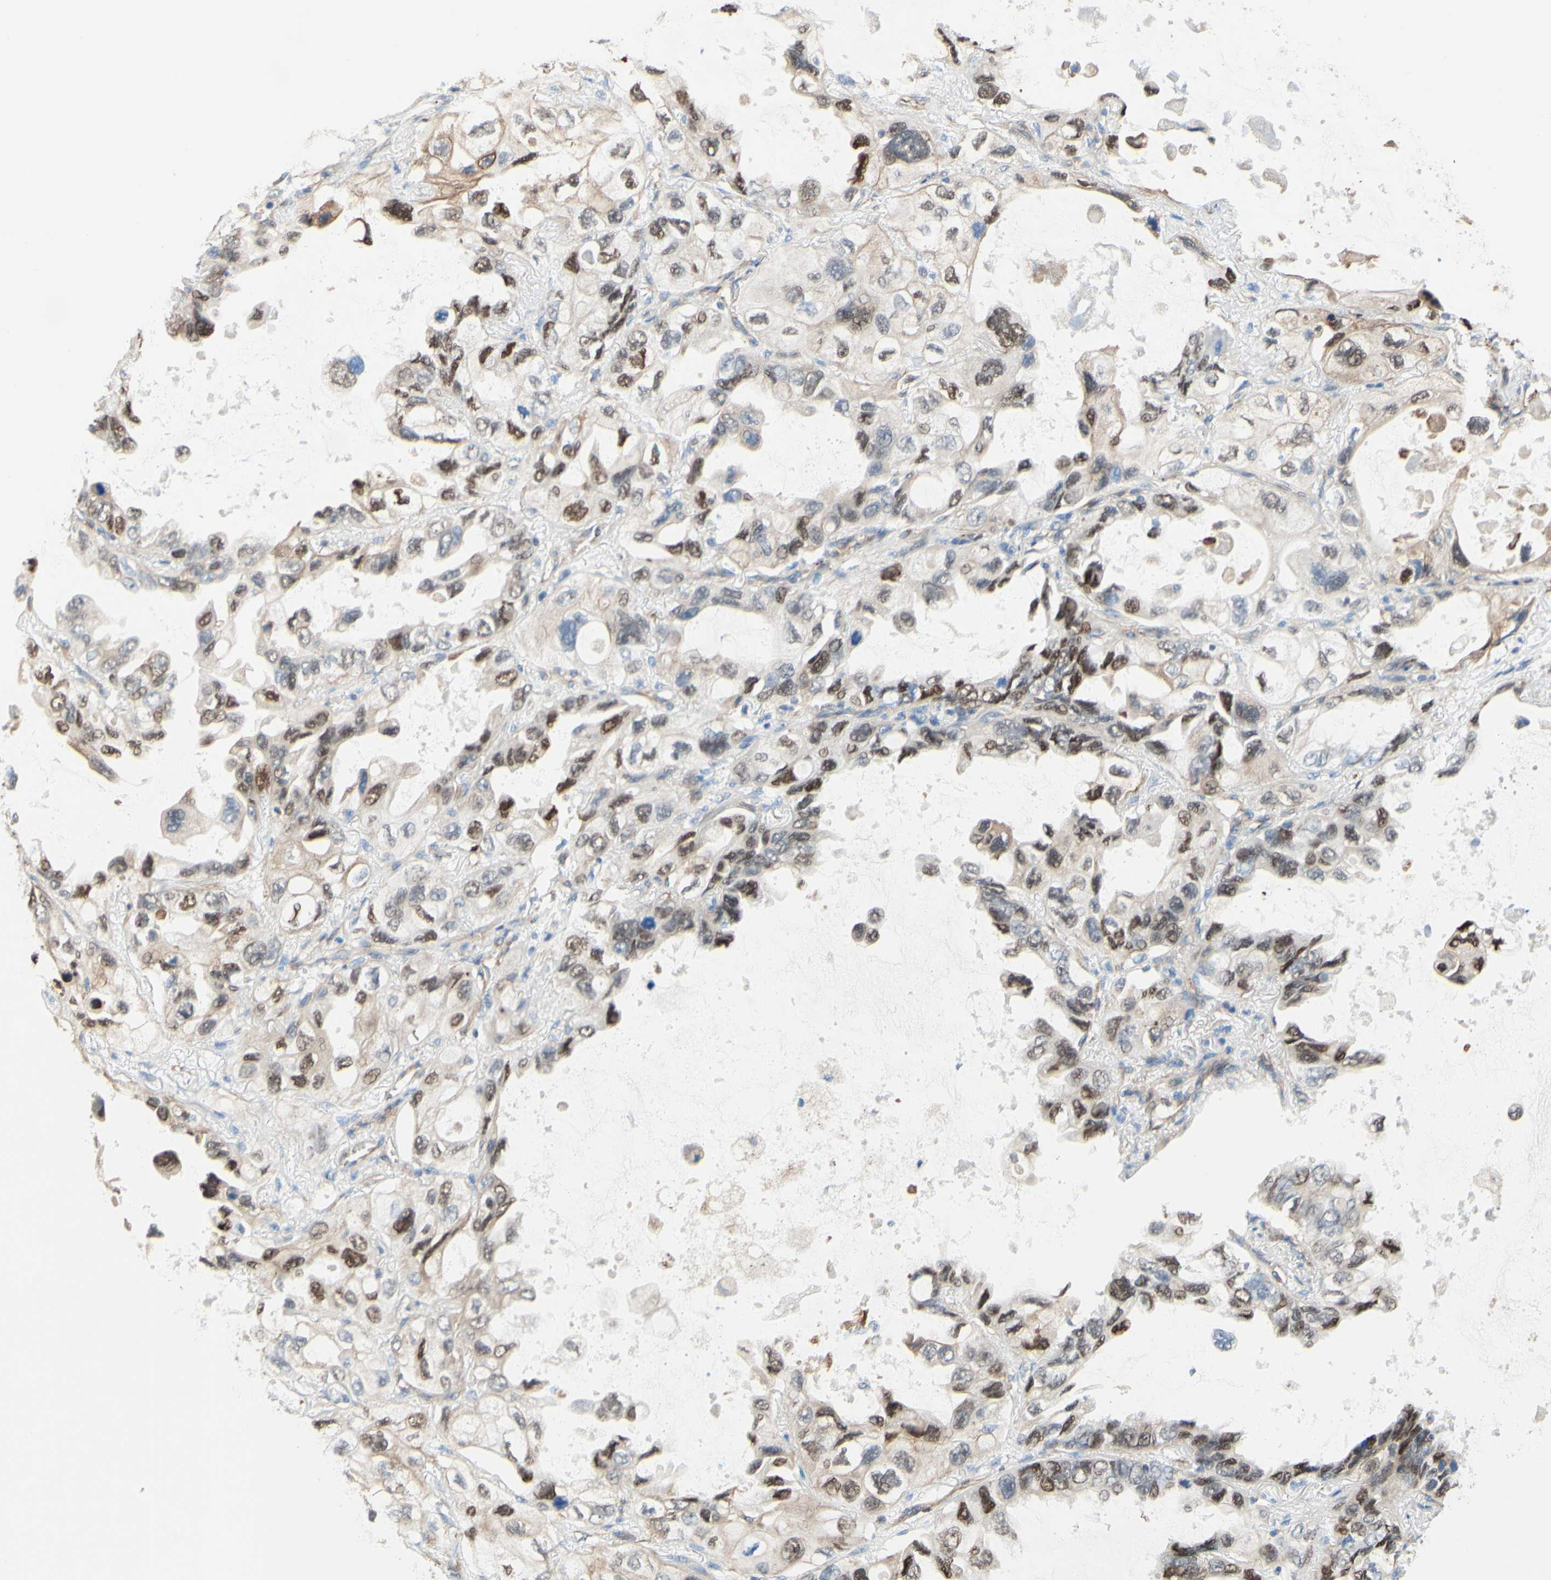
{"staining": {"intensity": "moderate", "quantity": "25%-75%", "location": "cytoplasmic/membranous,nuclear"}, "tissue": "lung cancer", "cell_type": "Tumor cells", "image_type": "cancer", "snomed": [{"axis": "morphology", "description": "Squamous cell carcinoma, NOS"}, {"axis": "topography", "description": "Lung"}], "caption": "This image exhibits immunohistochemistry (IHC) staining of human lung cancer, with medium moderate cytoplasmic/membranous and nuclear staining in about 25%-75% of tumor cells.", "gene": "ENDOD1", "patient": {"sex": "female", "age": 73}}